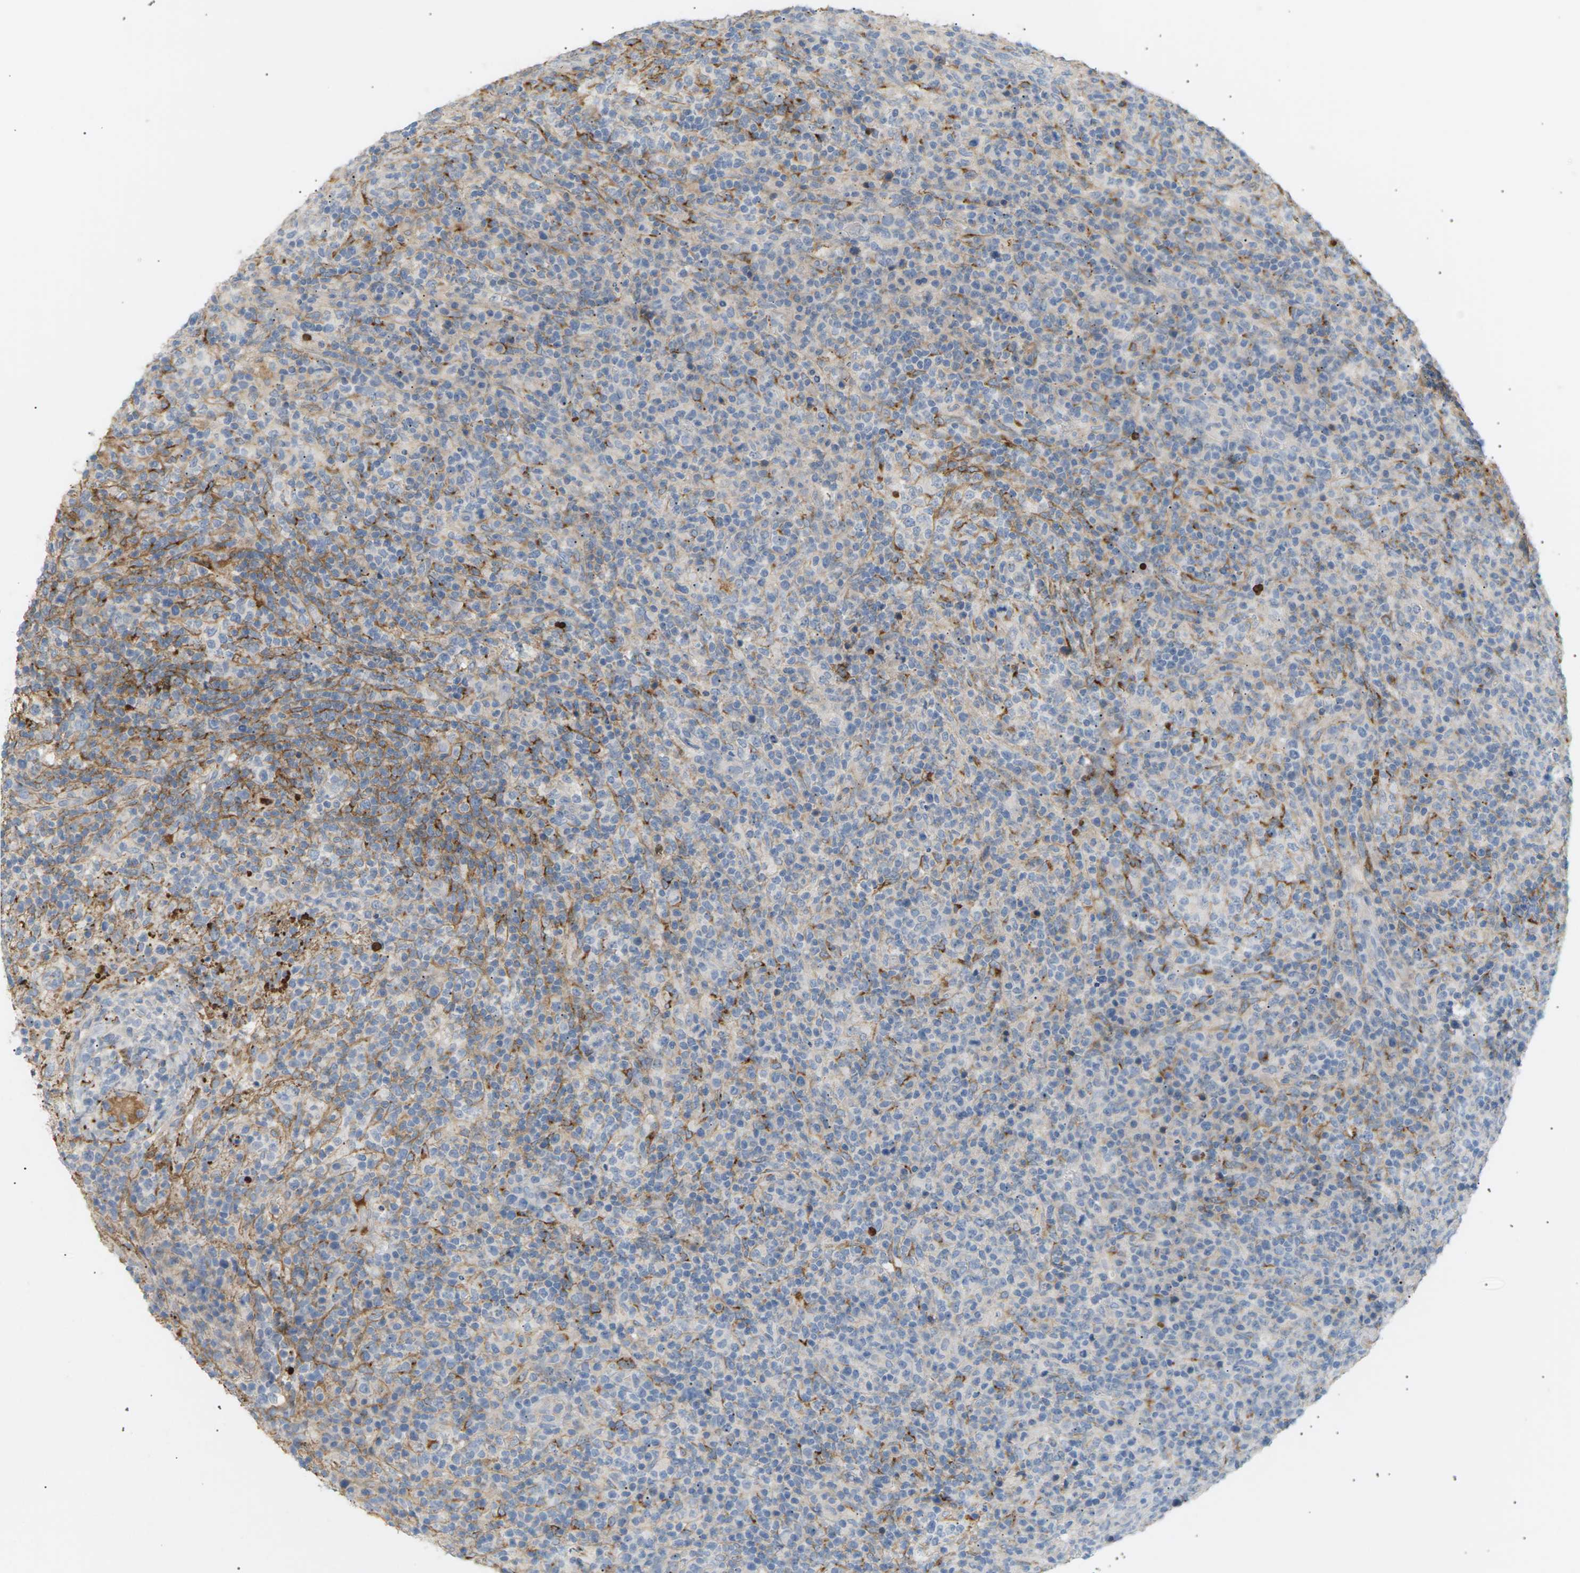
{"staining": {"intensity": "moderate", "quantity": "<25%", "location": "cytoplasmic/membranous"}, "tissue": "lymphoma", "cell_type": "Tumor cells", "image_type": "cancer", "snomed": [{"axis": "morphology", "description": "Malignant lymphoma, non-Hodgkin's type, High grade"}, {"axis": "topography", "description": "Lymph node"}], "caption": "Moderate cytoplasmic/membranous staining is present in about <25% of tumor cells in malignant lymphoma, non-Hodgkin's type (high-grade).", "gene": "CLU", "patient": {"sex": "female", "age": 76}}